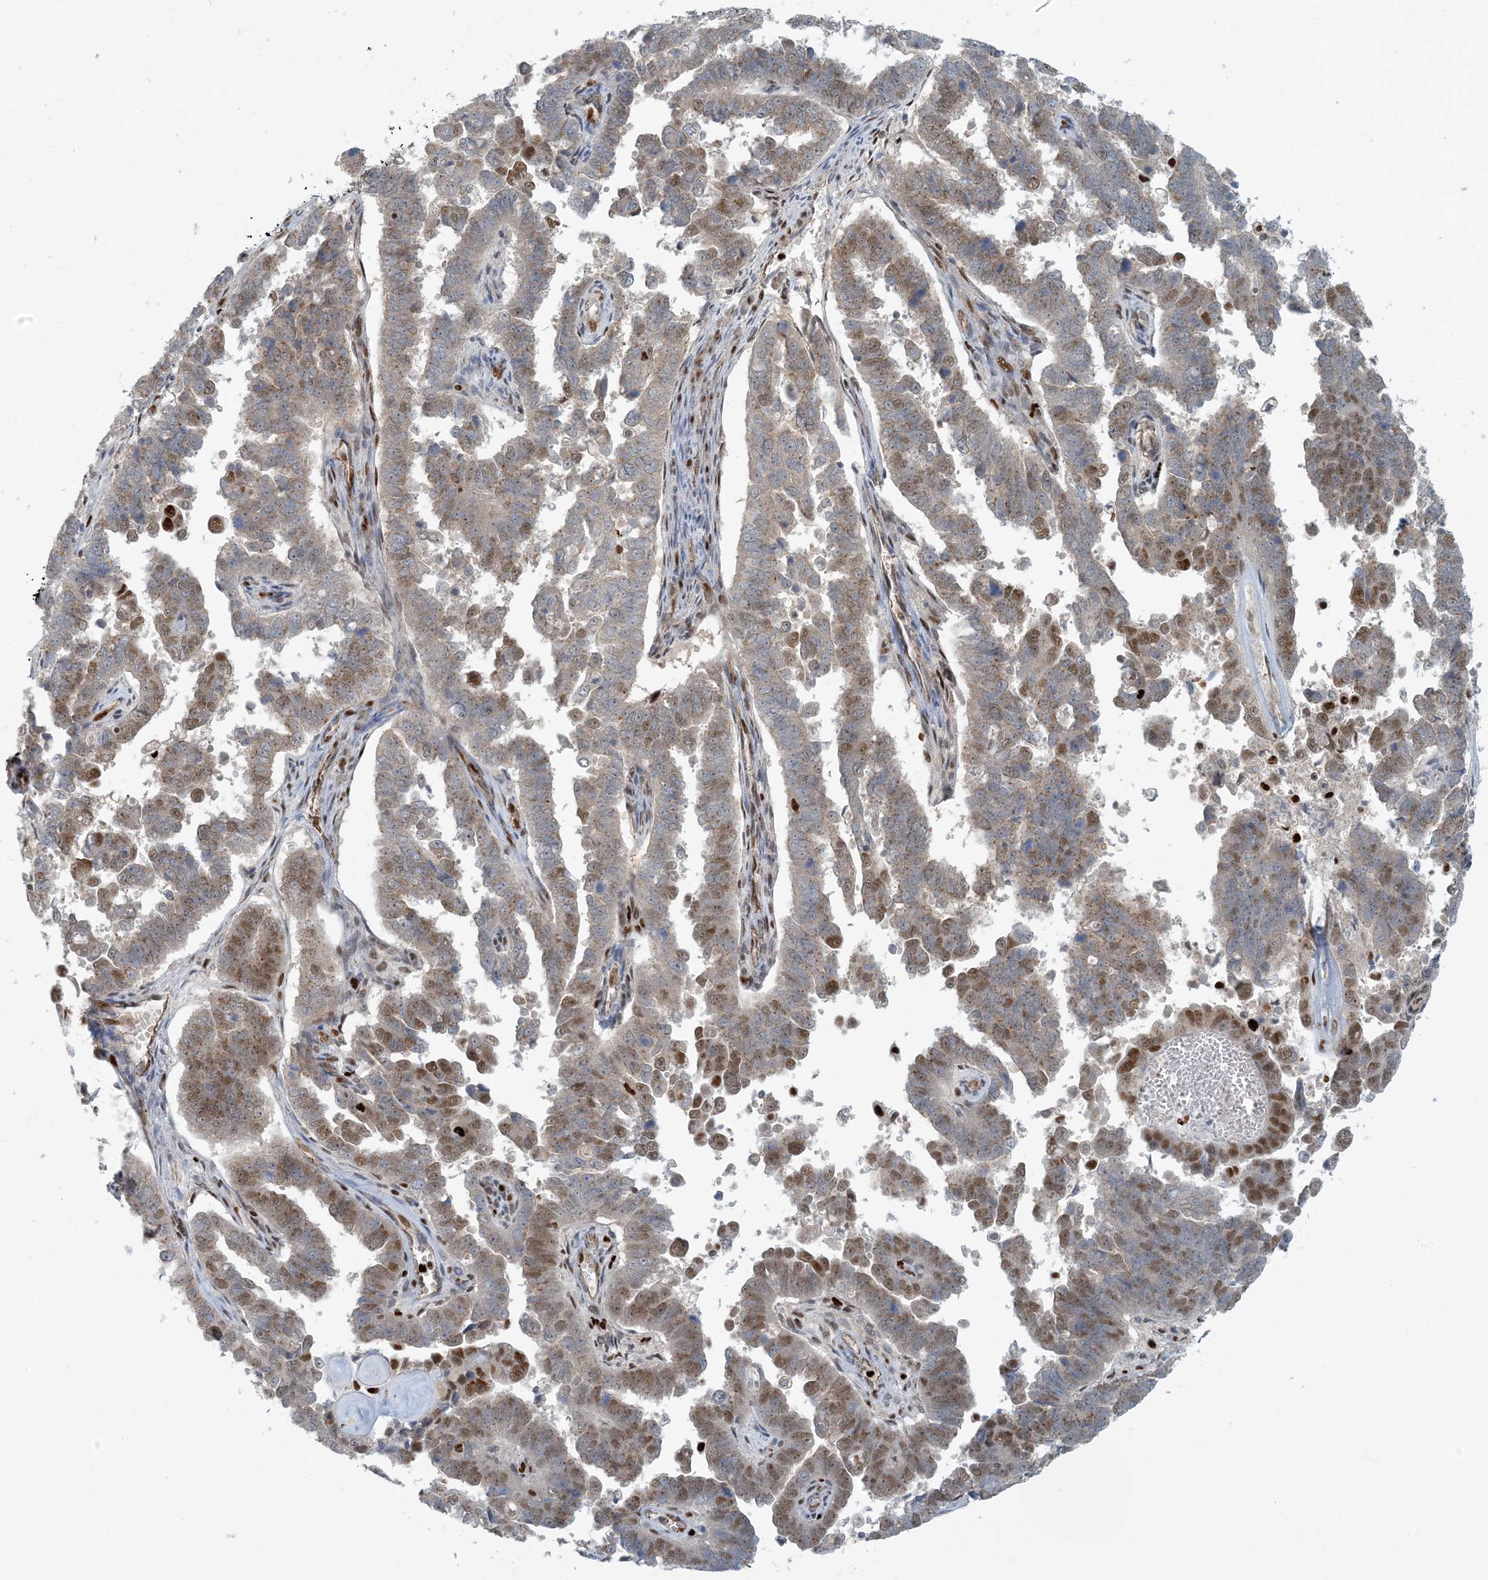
{"staining": {"intensity": "weak", "quantity": "25%-75%", "location": "nuclear"}, "tissue": "endometrial cancer", "cell_type": "Tumor cells", "image_type": "cancer", "snomed": [{"axis": "morphology", "description": "Adenocarcinoma, NOS"}, {"axis": "topography", "description": "Endometrium"}], "caption": "The immunohistochemical stain highlights weak nuclear positivity in tumor cells of adenocarcinoma (endometrial) tissue. The staining was performed using DAB (3,3'-diaminobenzidine) to visualize the protein expression in brown, while the nuclei were stained in blue with hematoxylin (Magnification: 20x).", "gene": "AK9", "patient": {"sex": "female", "age": 75}}